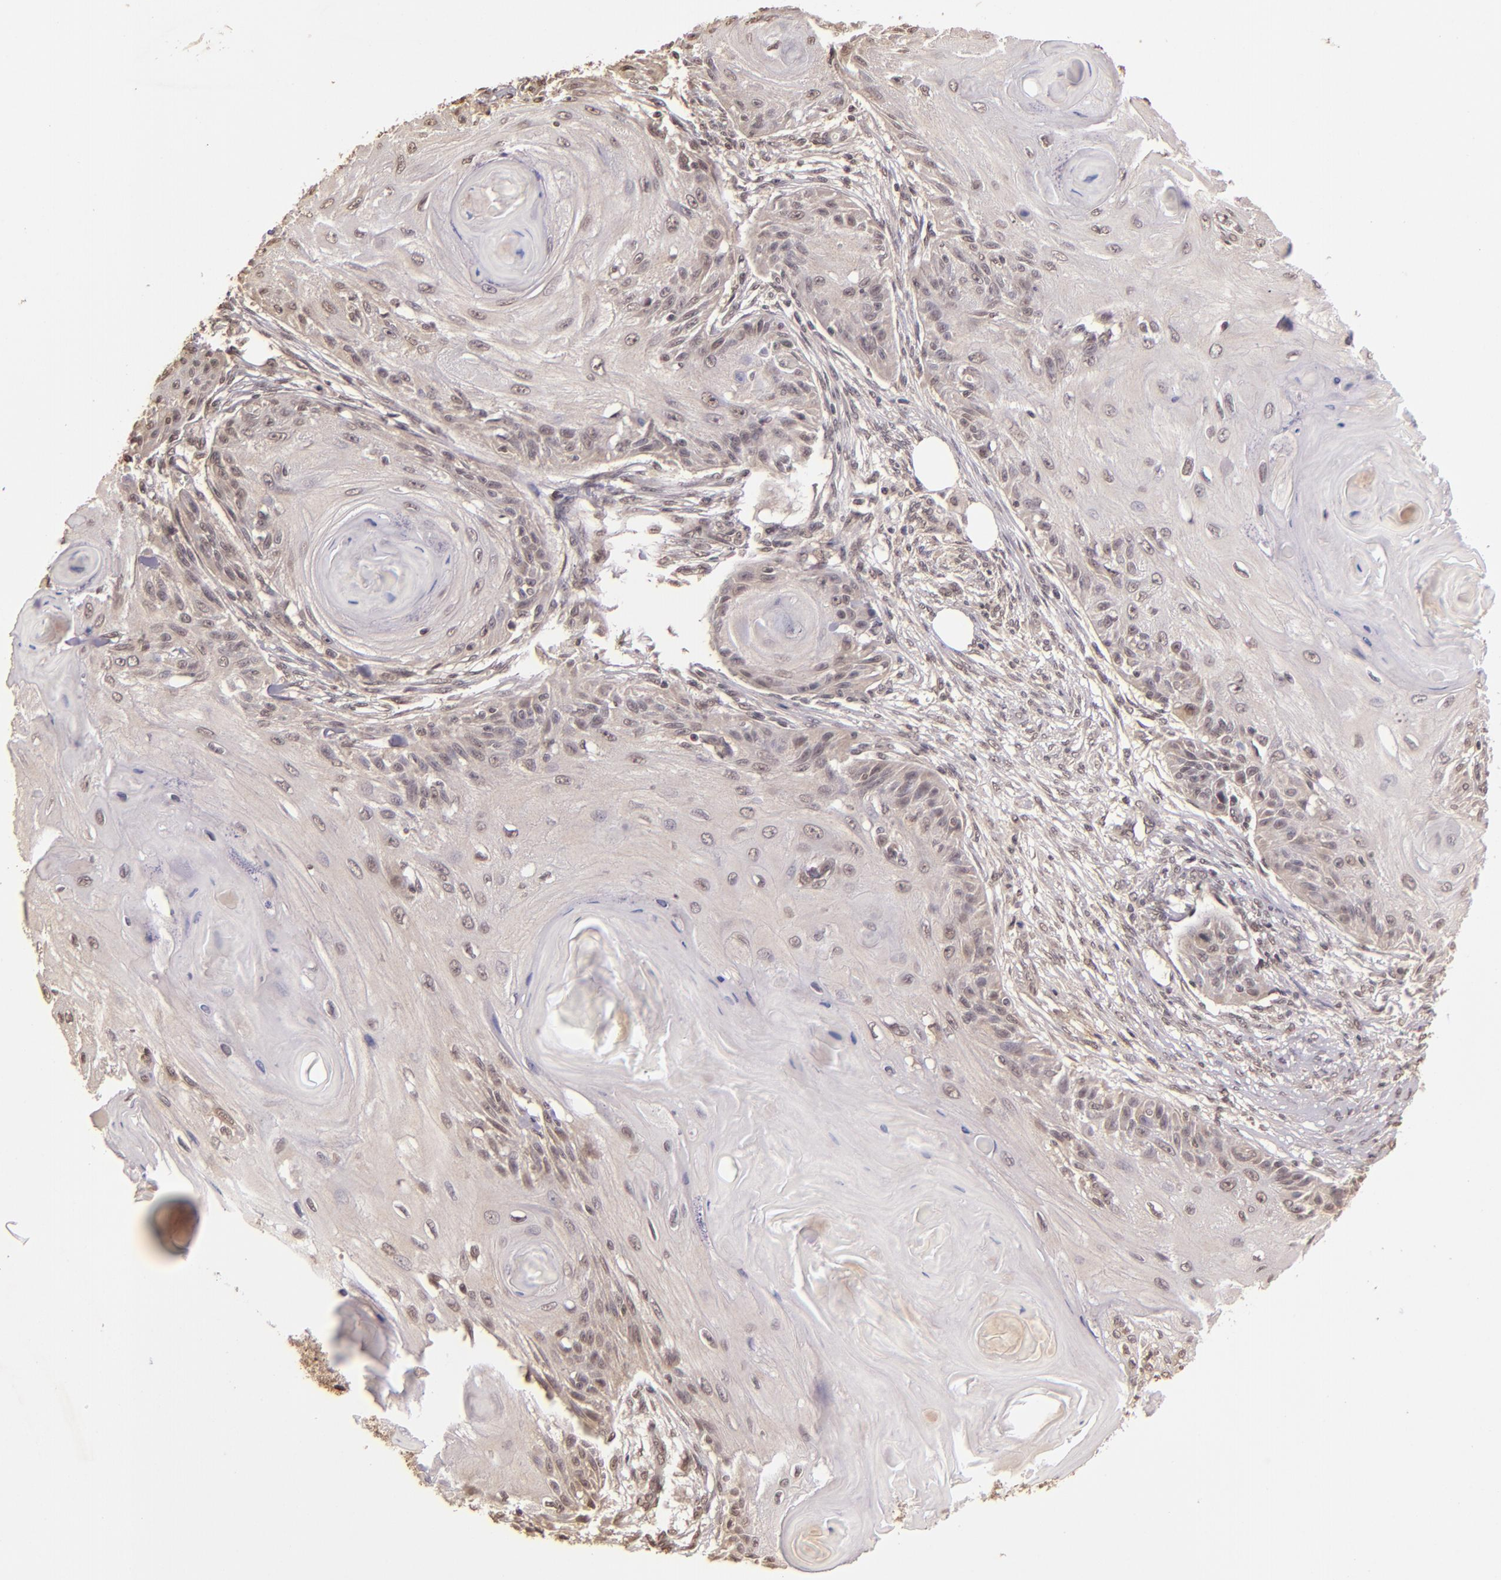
{"staining": {"intensity": "weak", "quantity": "<25%", "location": "cytoplasmic/membranous,nuclear"}, "tissue": "skin cancer", "cell_type": "Tumor cells", "image_type": "cancer", "snomed": [{"axis": "morphology", "description": "Squamous cell carcinoma, NOS"}, {"axis": "topography", "description": "Skin"}], "caption": "Immunohistochemistry histopathology image of neoplastic tissue: skin squamous cell carcinoma stained with DAB exhibits no significant protein staining in tumor cells.", "gene": "CUL1", "patient": {"sex": "female", "age": 88}}